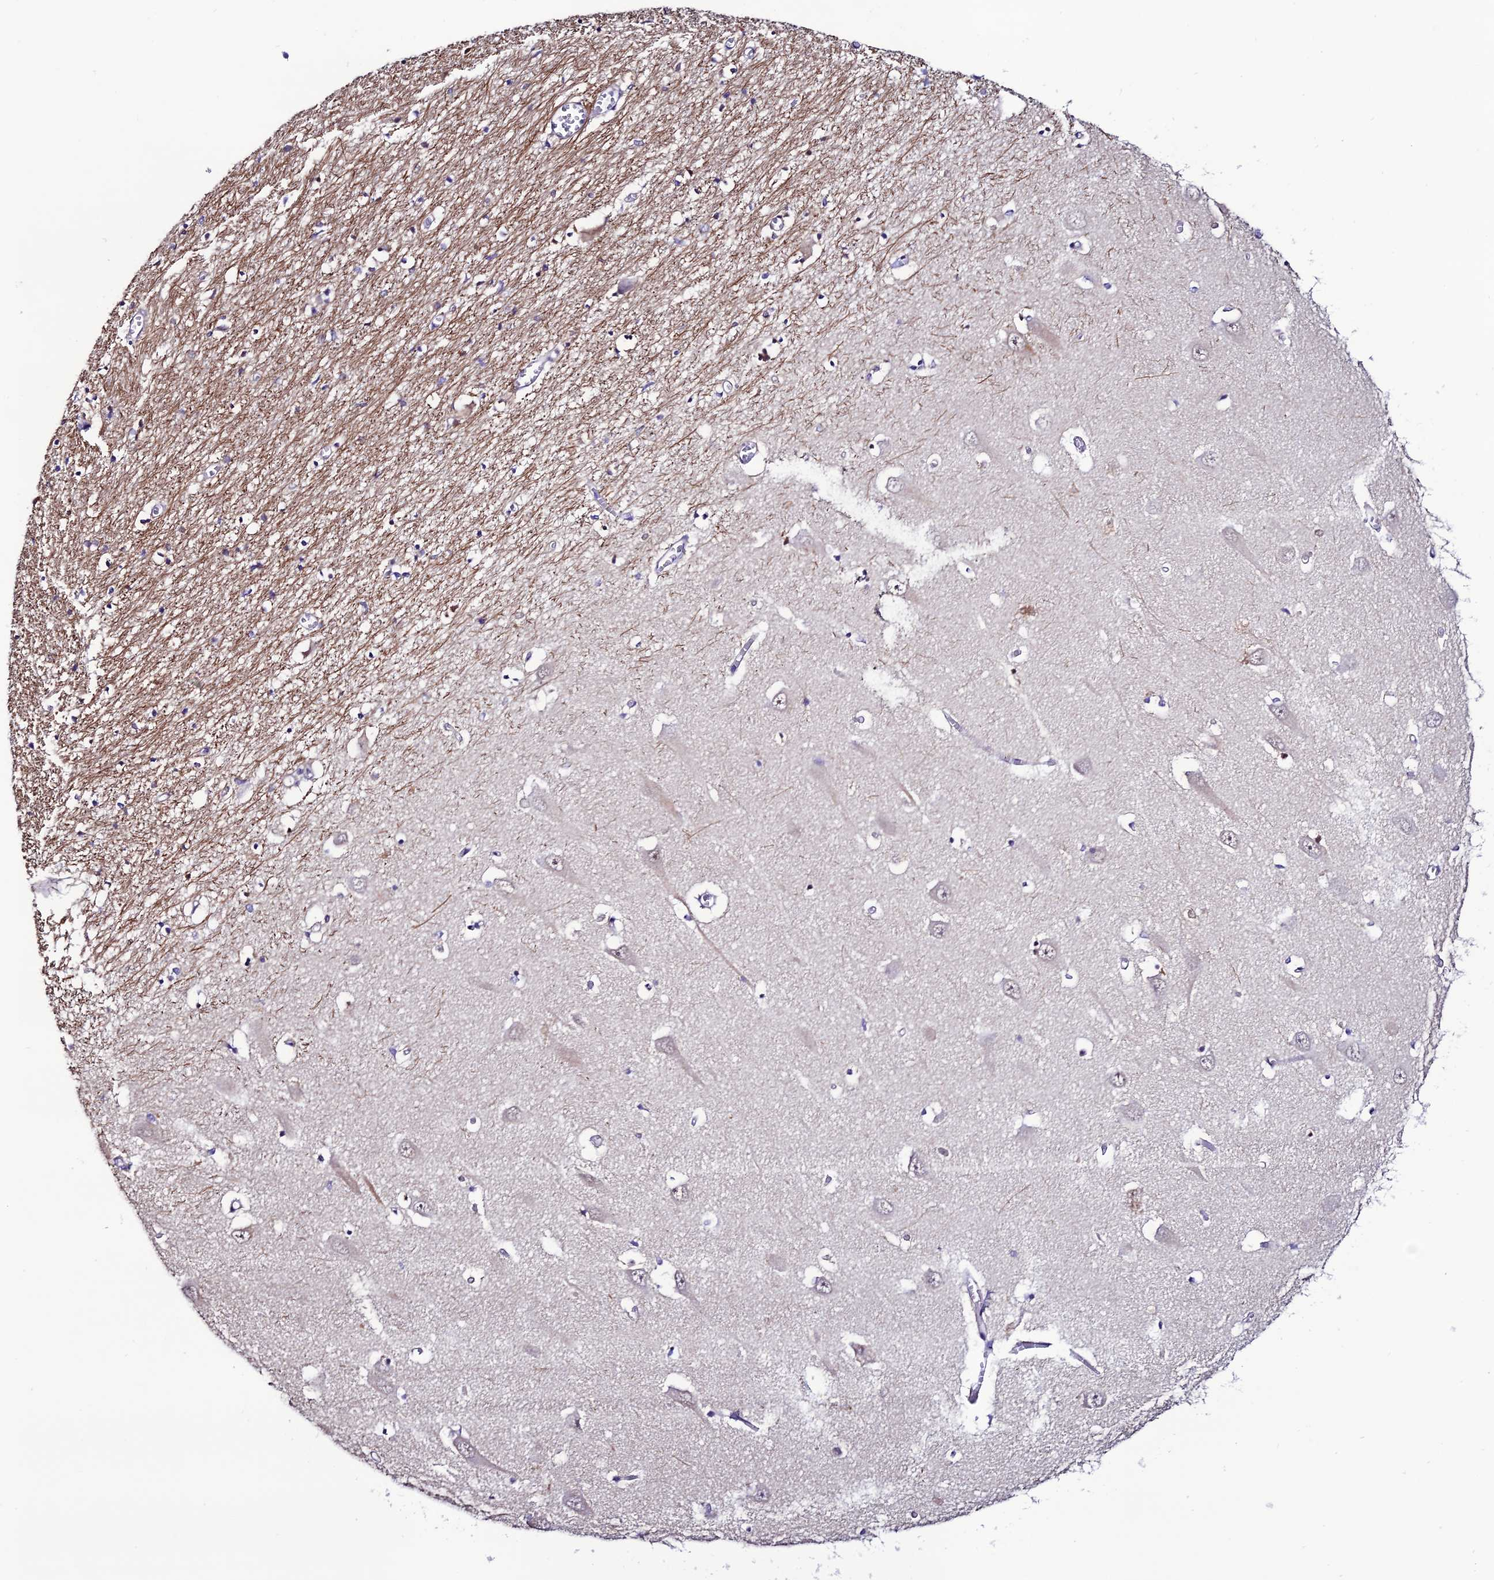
{"staining": {"intensity": "moderate", "quantity": "<25%", "location": "cytoplasmic/membranous"}, "tissue": "hippocampus", "cell_type": "Glial cells", "image_type": "normal", "snomed": [{"axis": "morphology", "description": "Normal tissue, NOS"}, {"axis": "topography", "description": "Hippocampus"}], "caption": "Immunohistochemical staining of normal human hippocampus displays low levels of moderate cytoplasmic/membranous expression in about <25% of glial cells.", "gene": "FZD8", "patient": {"sex": "male", "age": 70}}